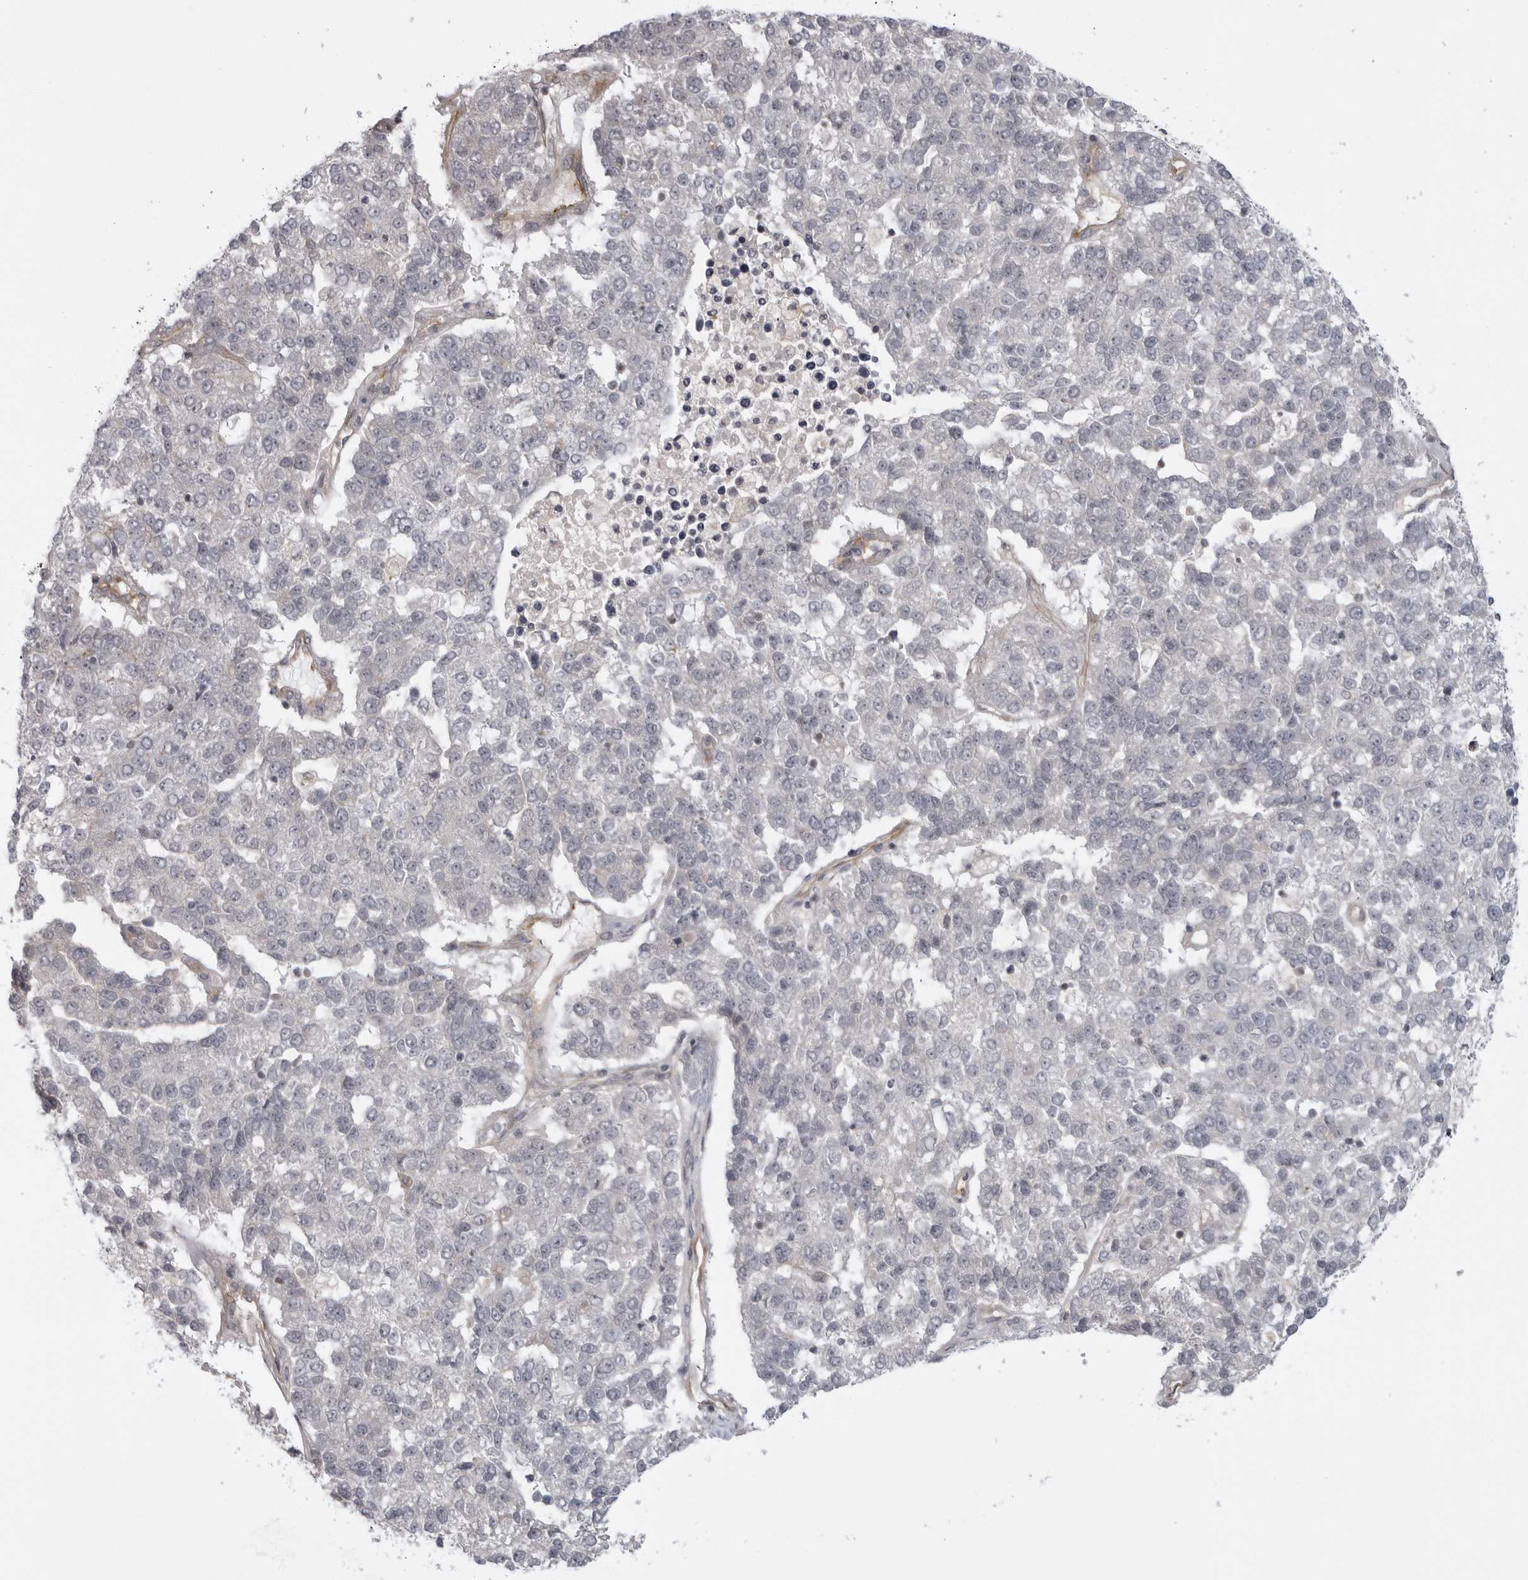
{"staining": {"intensity": "negative", "quantity": "none", "location": "none"}, "tissue": "pancreatic cancer", "cell_type": "Tumor cells", "image_type": "cancer", "snomed": [{"axis": "morphology", "description": "Adenocarcinoma, NOS"}, {"axis": "topography", "description": "Pancreas"}], "caption": "There is no significant expression in tumor cells of pancreatic cancer (adenocarcinoma).", "gene": "LRRC45", "patient": {"sex": "female", "age": 61}}